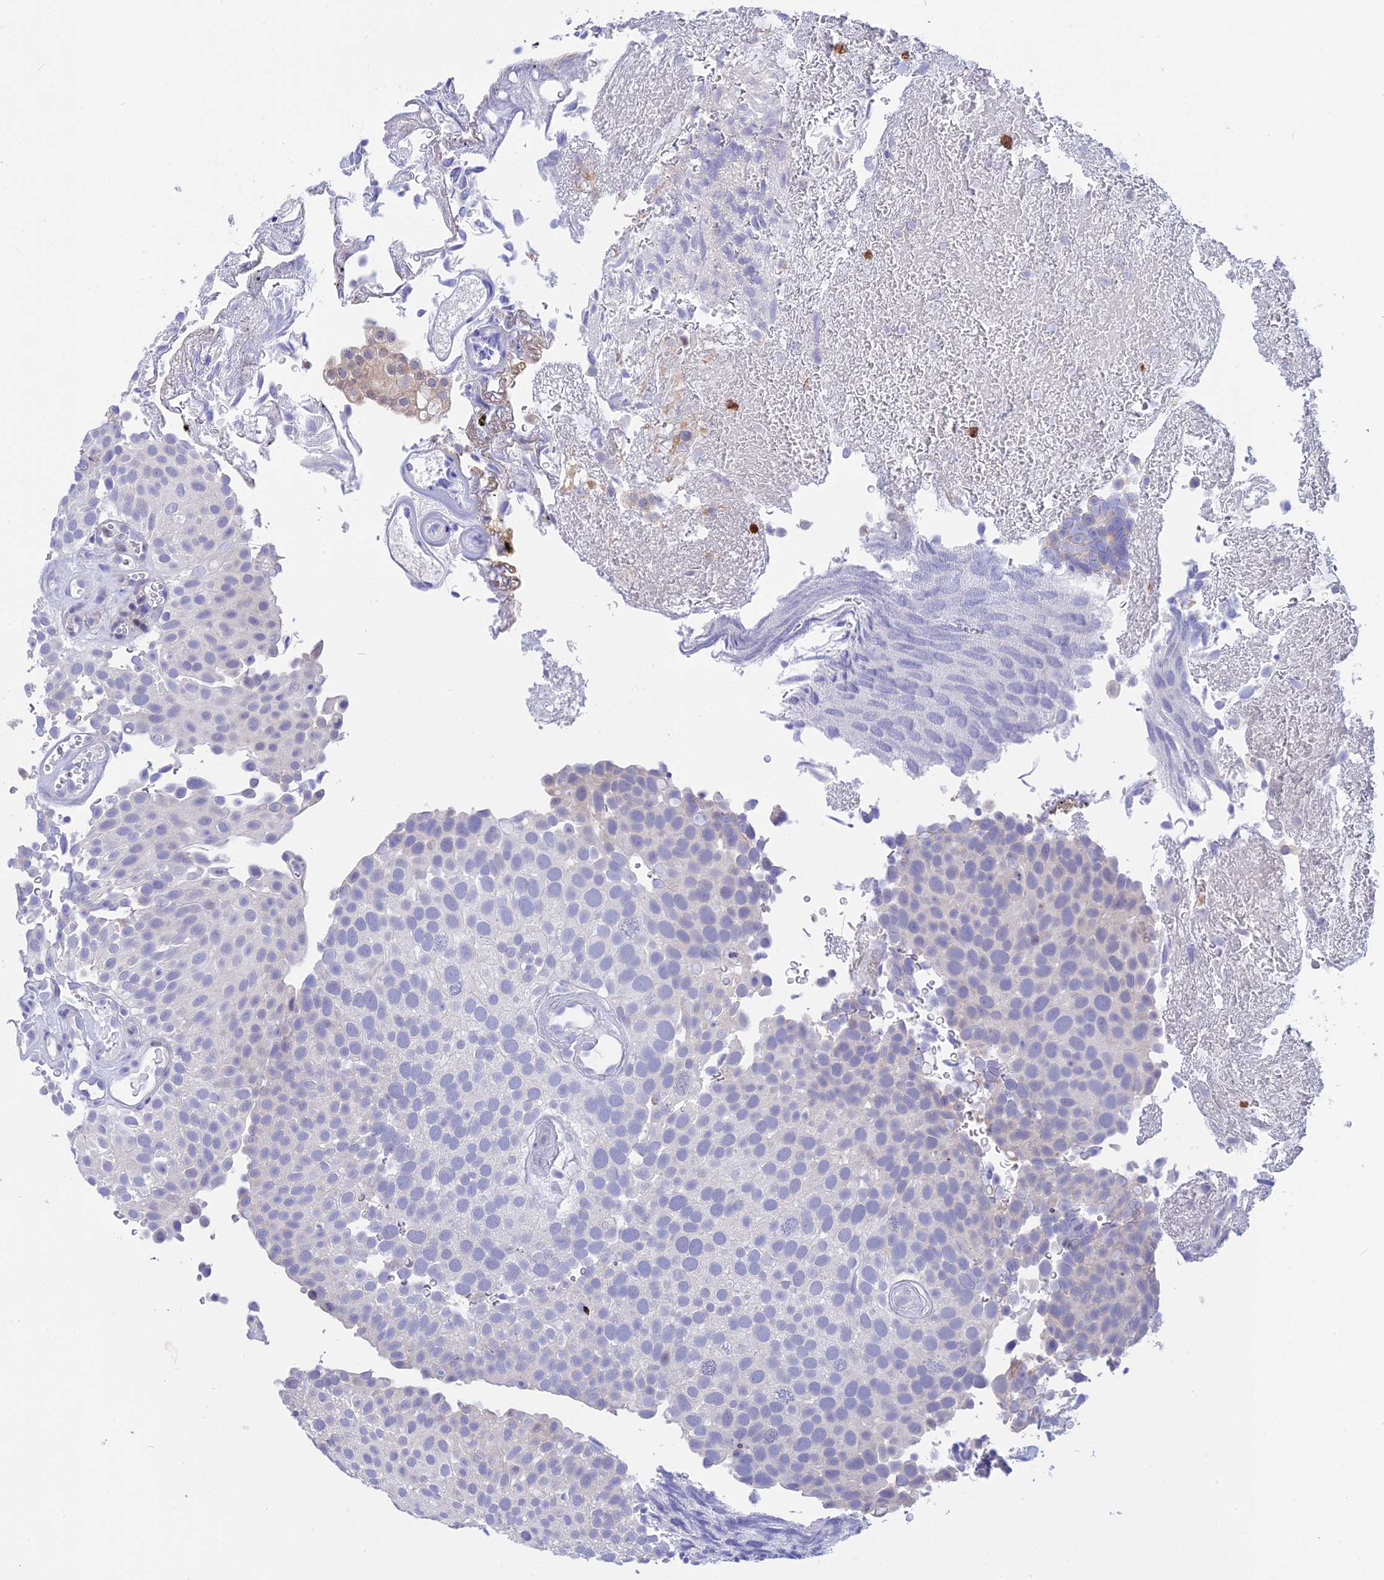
{"staining": {"intensity": "negative", "quantity": "none", "location": "none"}, "tissue": "urothelial cancer", "cell_type": "Tumor cells", "image_type": "cancer", "snomed": [{"axis": "morphology", "description": "Urothelial carcinoma, Low grade"}, {"axis": "topography", "description": "Urinary bladder"}], "caption": "DAB (3,3'-diaminobenzidine) immunohistochemical staining of human urothelial cancer demonstrates no significant expression in tumor cells.", "gene": "KCTD14", "patient": {"sex": "male", "age": 78}}